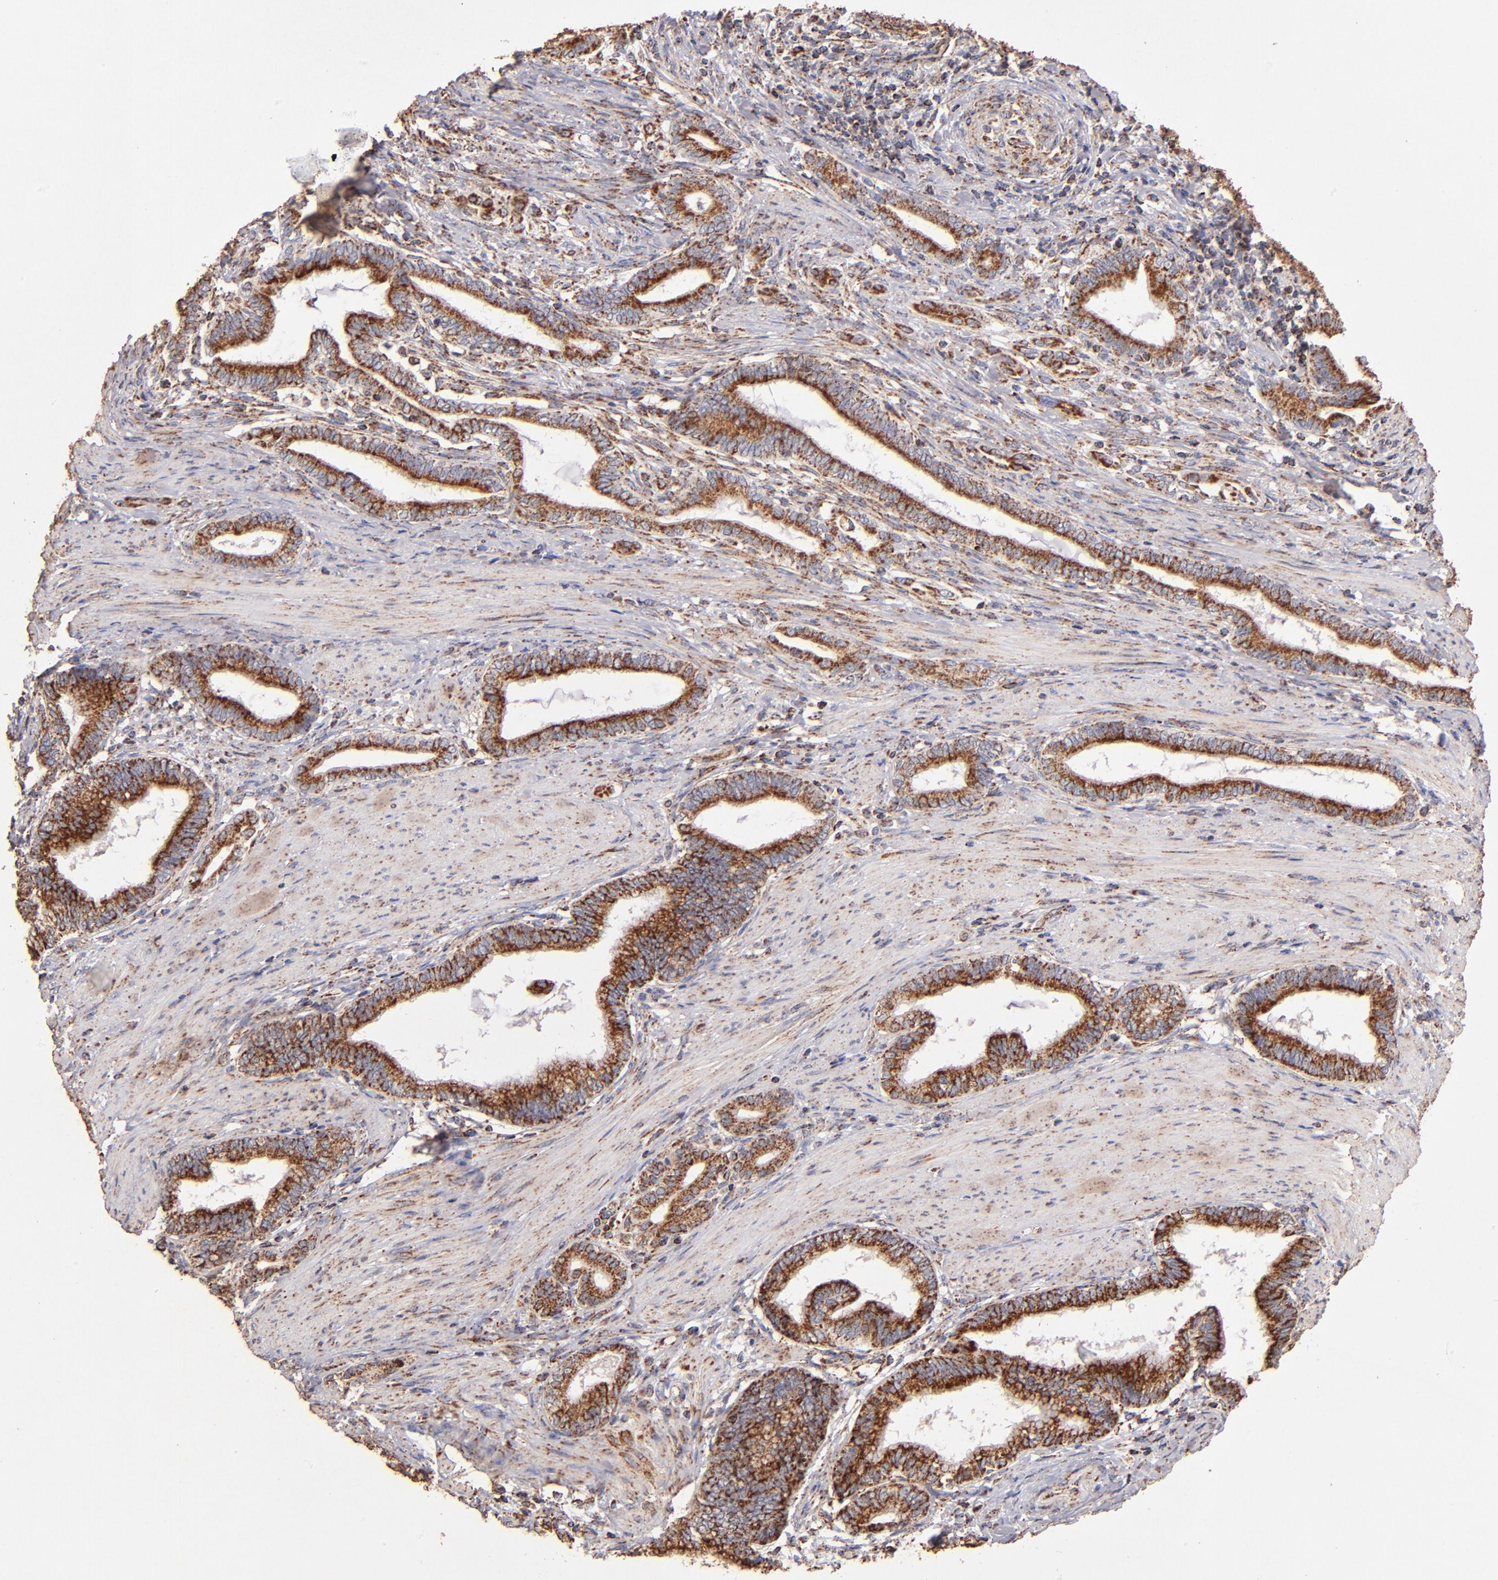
{"staining": {"intensity": "moderate", "quantity": ">75%", "location": "cytoplasmic/membranous"}, "tissue": "pancreatic cancer", "cell_type": "Tumor cells", "image_type": "cancer", "snomed": [{"axis": "morphology", "description": "Adenocarcinoma, NOS"}, {"axis": "topography", "description": "Pancreas"}], "caption": "A histopathology image showing moderate cytoplasmic/membranous positivity in approximately >75% of tumor cells in pancreatic cancer, as visualized by brown immunohistochemical staining.", "gene": "DLST", "patient": {"sex": "female", "age": 64}}